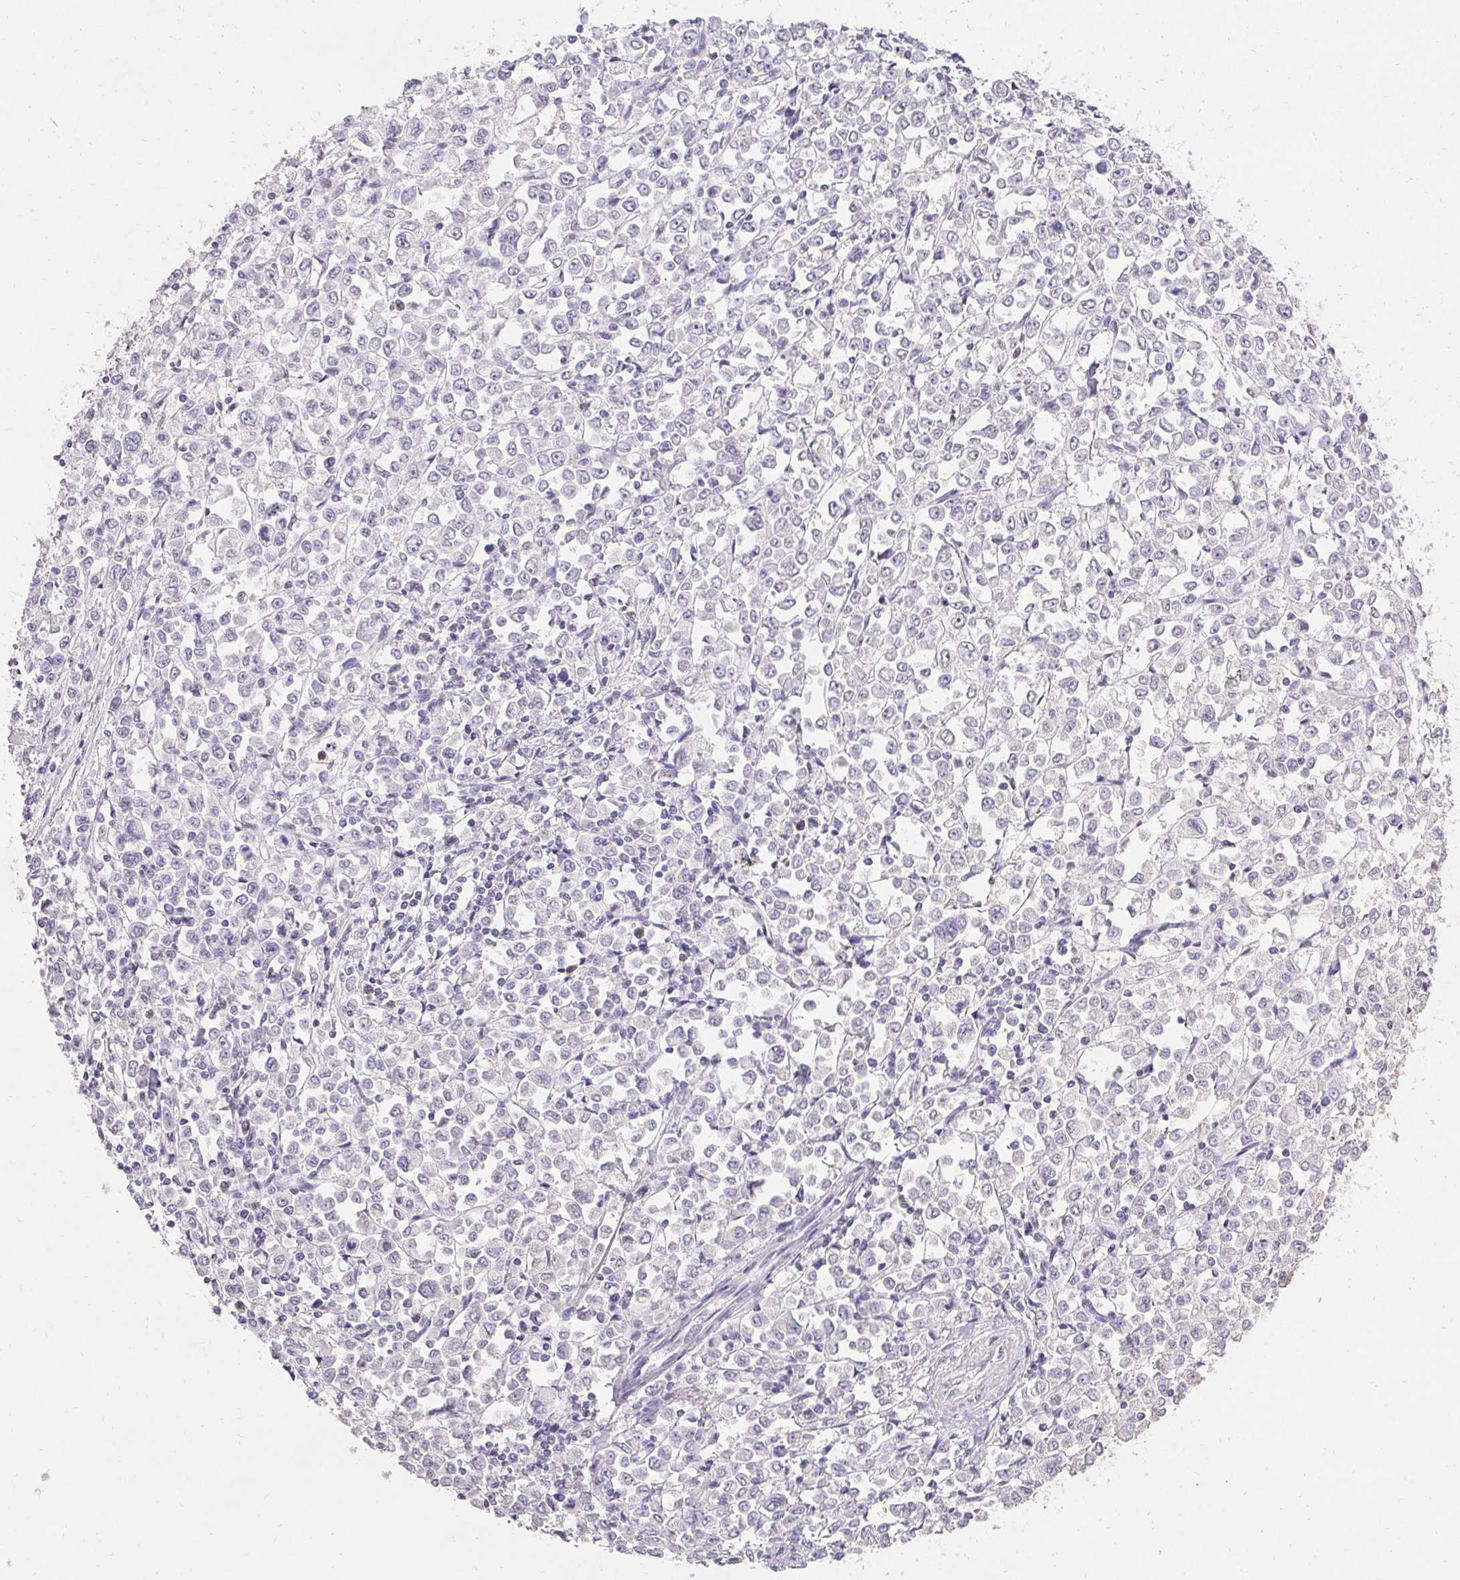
{"staining": {"intensity": "negative", "quantity": "none", "location": "none"}, "tissue": "stomach cancer", "cell_type": "Tumor cells", "image_type": "cancer", "snomed": [{"axis": "morphology", "description": "Adenocarcinoma, NOS"}, {"axis": "topography", "description": "Stomach, upper"}], "caption": "Immunohistochemistry (IHC) of stomach adenocarcinoma shows no positivity in tumor cells.", "gene": "PMEL", "patient": {"sex": "male", "age": 70}}